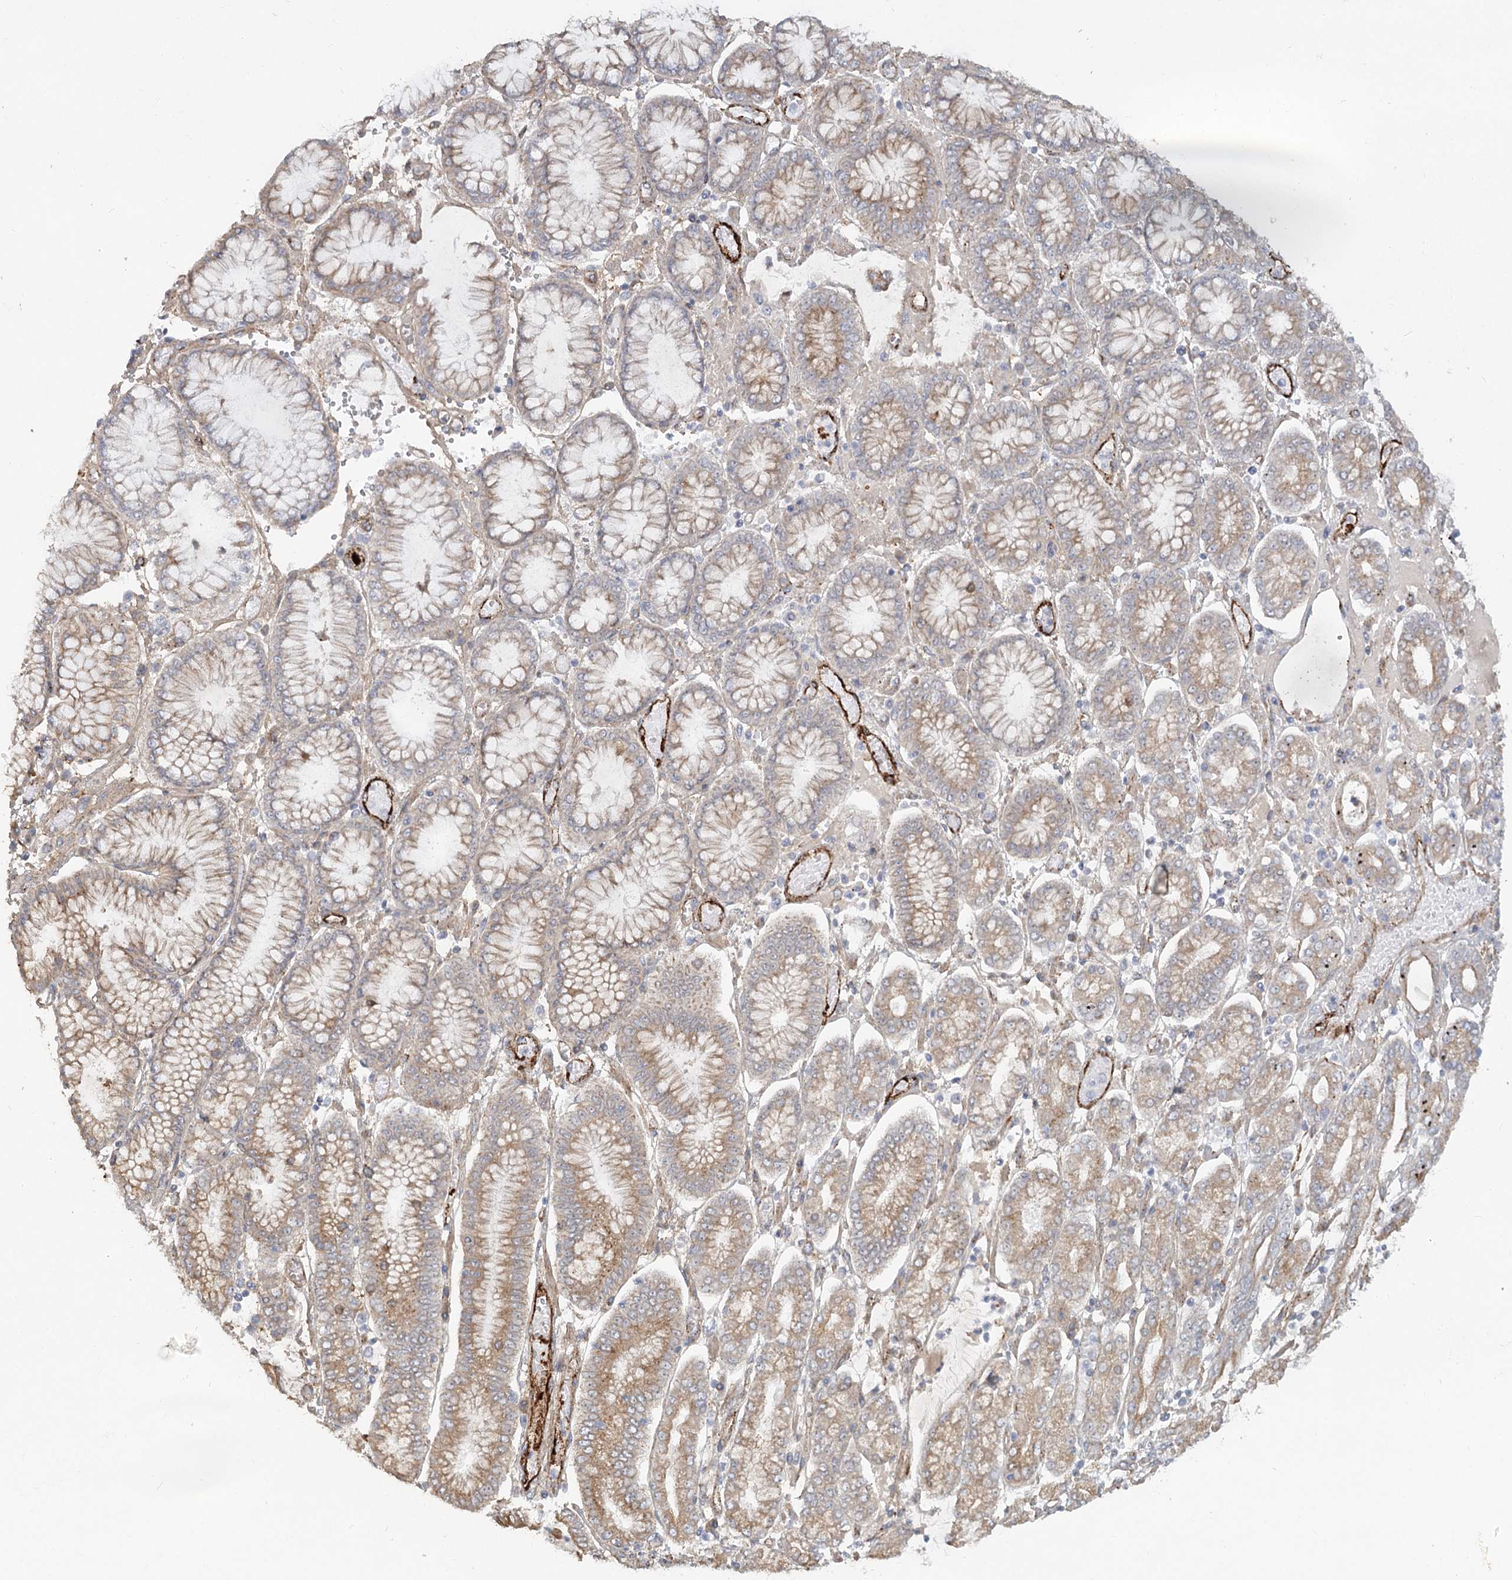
{"staining": {"intensity": "weak", "quantity": ">75%", "location": "cytoplasmic/membranous"}, "tissue": "stomach cancer", "cell_type": "Tumor cells", "image_type": "cancer", "snomed": [{"axis": "morphology", "description": "Adenocarcinoma, NOS"}, {"axis": "topography", "description": "Stomach"}], "caption": "Tumor cells demonstrate low levels of weak cytoplasmic/membranous staining in approximately >75% of cells in adenocarcinoma (stomach).", "gene": "KBTBD4", "patient": {"sex": "male", "age": 76}}